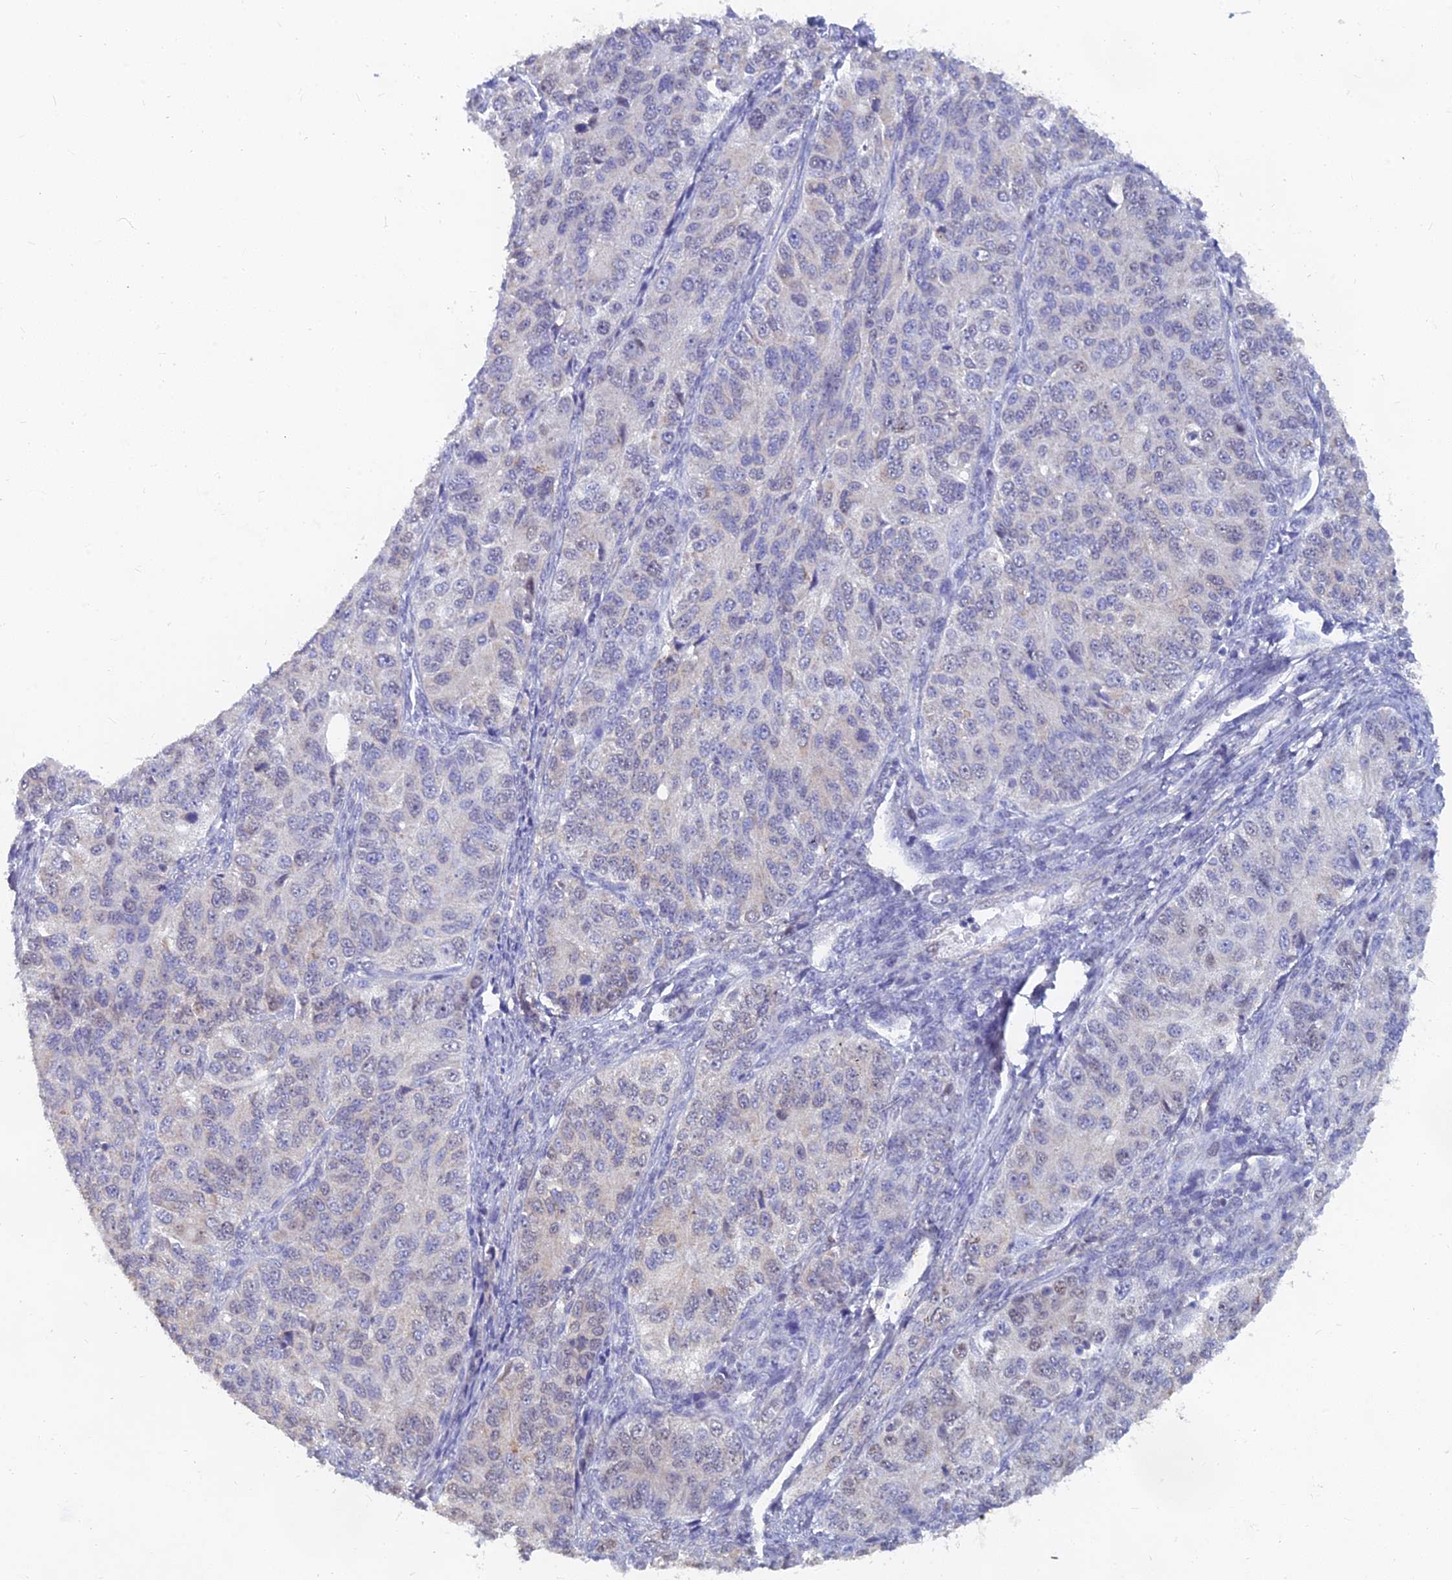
{"staining": {"intensity": "negative", "quantity": "none", "location": "none"}, "tissue": "ovarian cancer", "cell_type": "Tumor cells", "image_type": "cancer", "snomed": [{"axis": "morphology", "description": "Carcinoma, endometroid"}, {"axis": "topography", "description": "Ovary"}], "caption": "Ovarian endometroid carcinoma was stained to show a protein in brown. There is no significant positivity in tumor cells.", "gene": "LRIF1", "patient": {"sex": "female", "age": 51}}